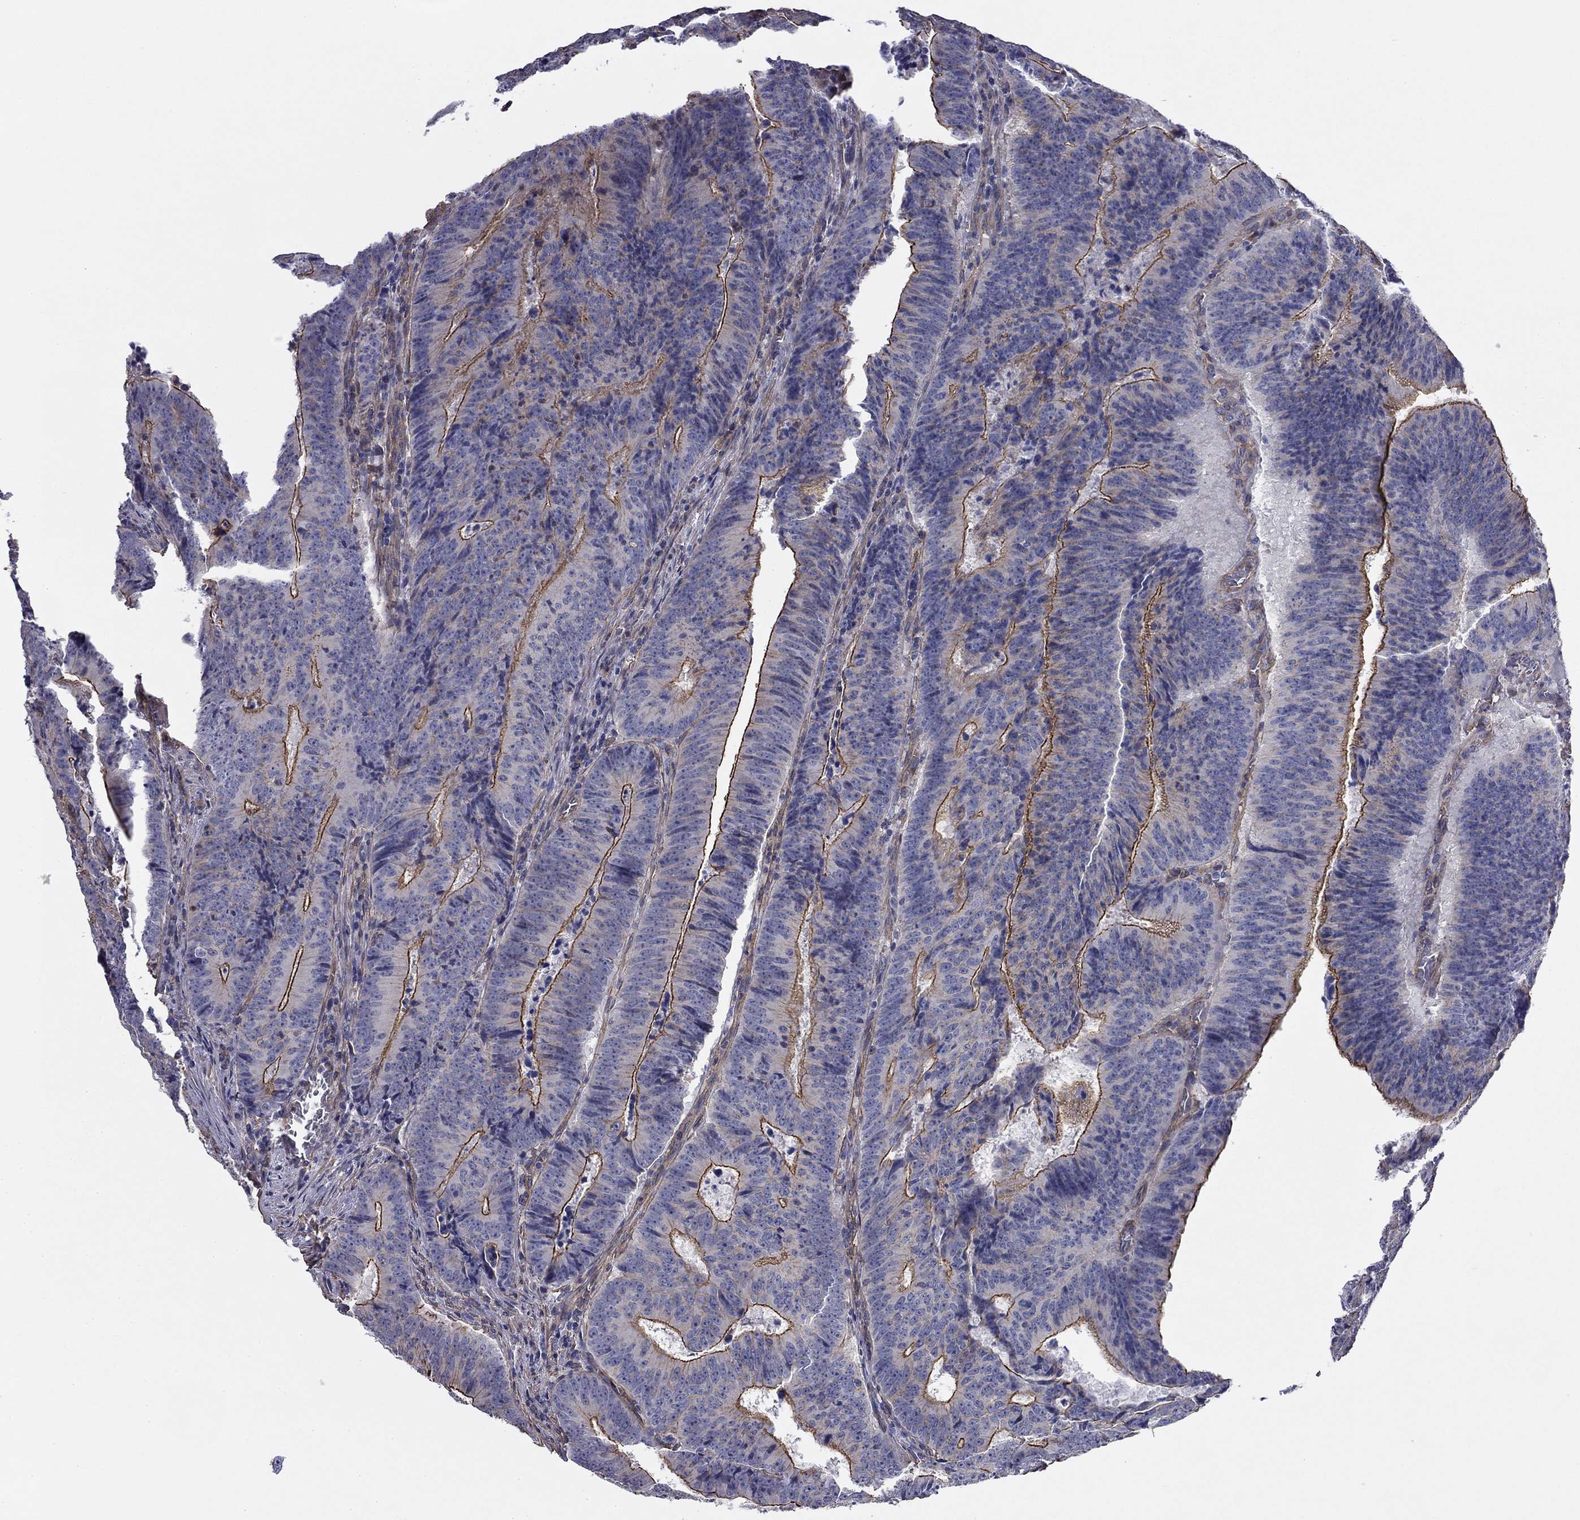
{"staining": {"intensity": "strong", "quantity": "25%-75%", "location": "cytoplasmic/membranous"}, "tissue": "colorectal cancer", "cell_type": "Tumor cells", "image_type": "cancer", "snomed": [{"axis": "morphology", "description": "Adenocarcinoma, NOS"}, {"axis": "topography", "description": "Colon"}], "caption": "Tumor cells show high levels of strong cytoplasmic/membranous staining in approximately 25%-75% of cells in human colorectal adenocarcinoma.", "gene": "TCHH", "patient": {"sex": "female", "age": 82}}